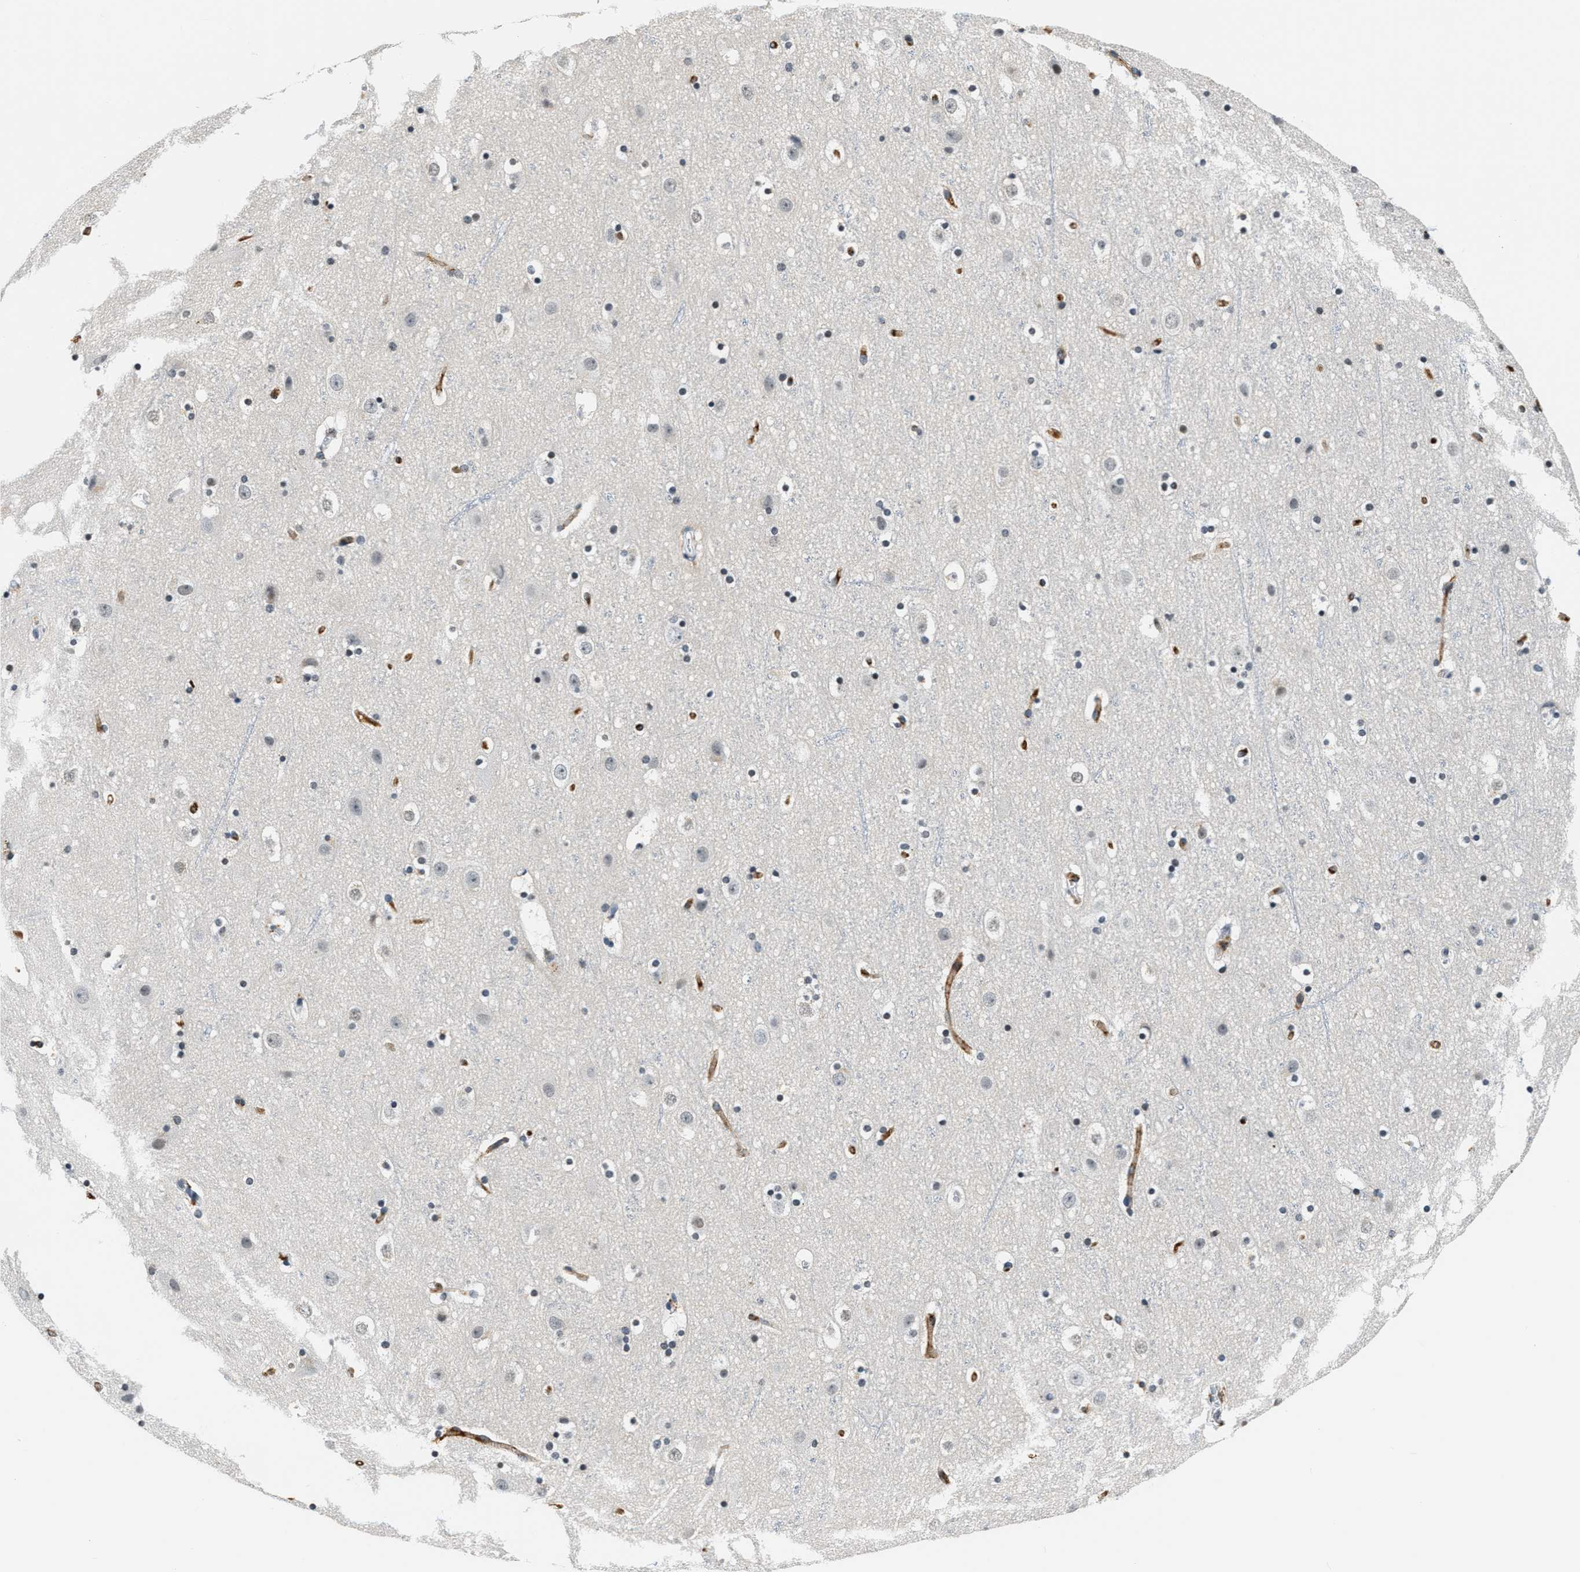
{"staining": {"intensity": "moderate", "quantity": ">75%", "location": "cytoplasmic/membranous"}, "tissue": "cerebral cortex", "cell_type": "Endothelial cells", "image_type": "normal", "snomed": [{"axis": "morphology", "description": "Normal tissue, NOS"}, {"axis": "topography", "description": "Cerebral cortex"}], "caption": "IHC micrograph of benign cerebral cortex stained for a protein (brown), which demonstrates medium levels of moderate cytoplasmic/membranous expression in approximately >75% of endothelial cells.", "gene": "CA4", "patient": {"sex": "male", "age": 45}}